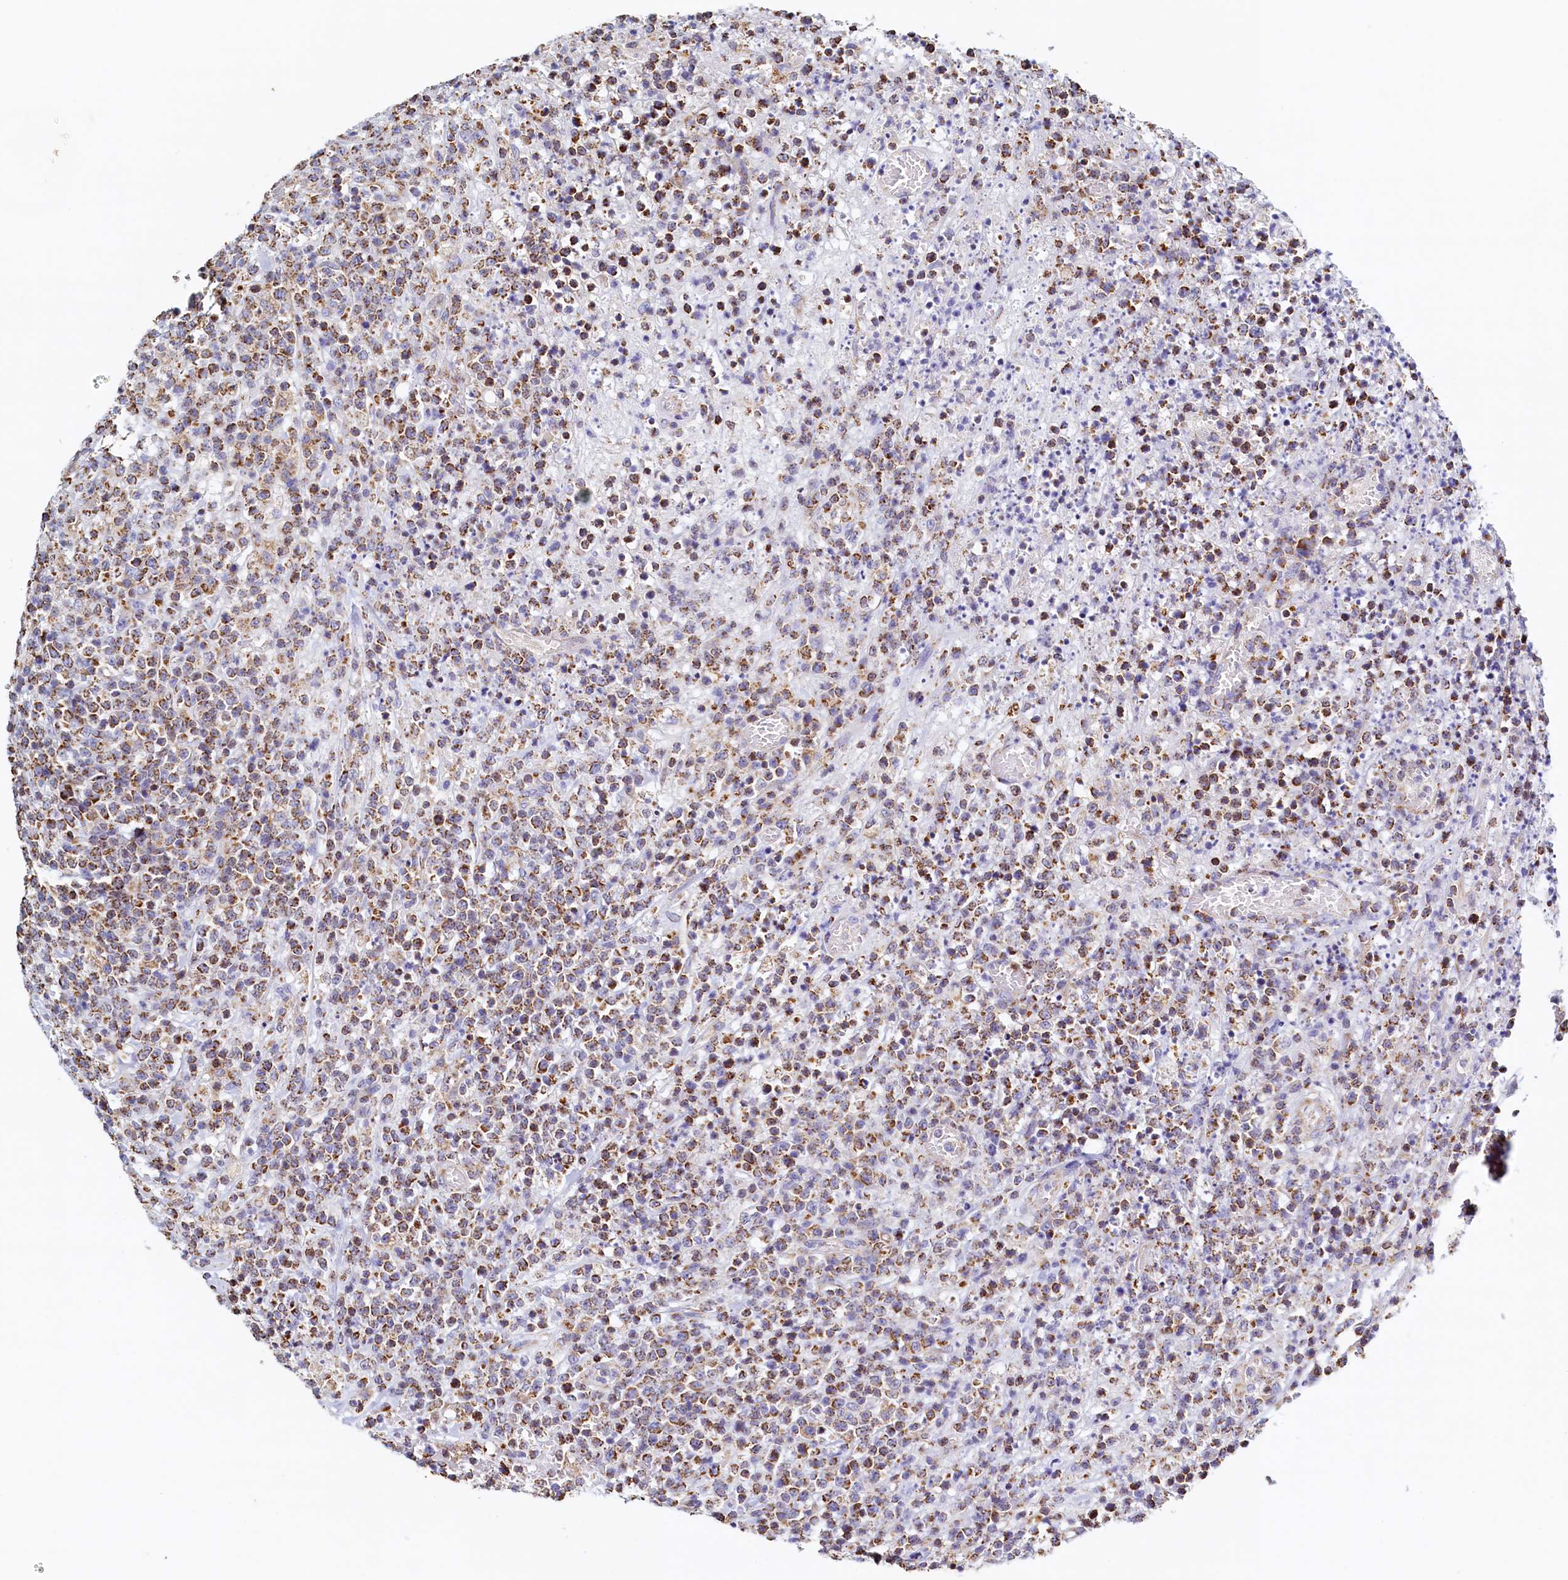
{"staining": {"intensity": "moderate", "quantity": ">75%", "location": "cytoplasmic/membranous"}, "tissue": "lymphoma", "cell_type": "Tumor cells", "image_type": "cancer", "snomed": [{"axis": "morphology", "description": "Malignant lymphoma, non-Hodgkin's type, High grade"}, {"axis": "topography", "description": "Colon"}], "caption": "There is medium levels of moderate cytoplasmic/membranous positivity in tumor cells of high-grade malignant lymphoma, non-Hodgkin's type, as demonstrated by immunohistochemical staining (brown color).", "gene": "POC1A", "patient": {"sex": "female", "age": 53}}